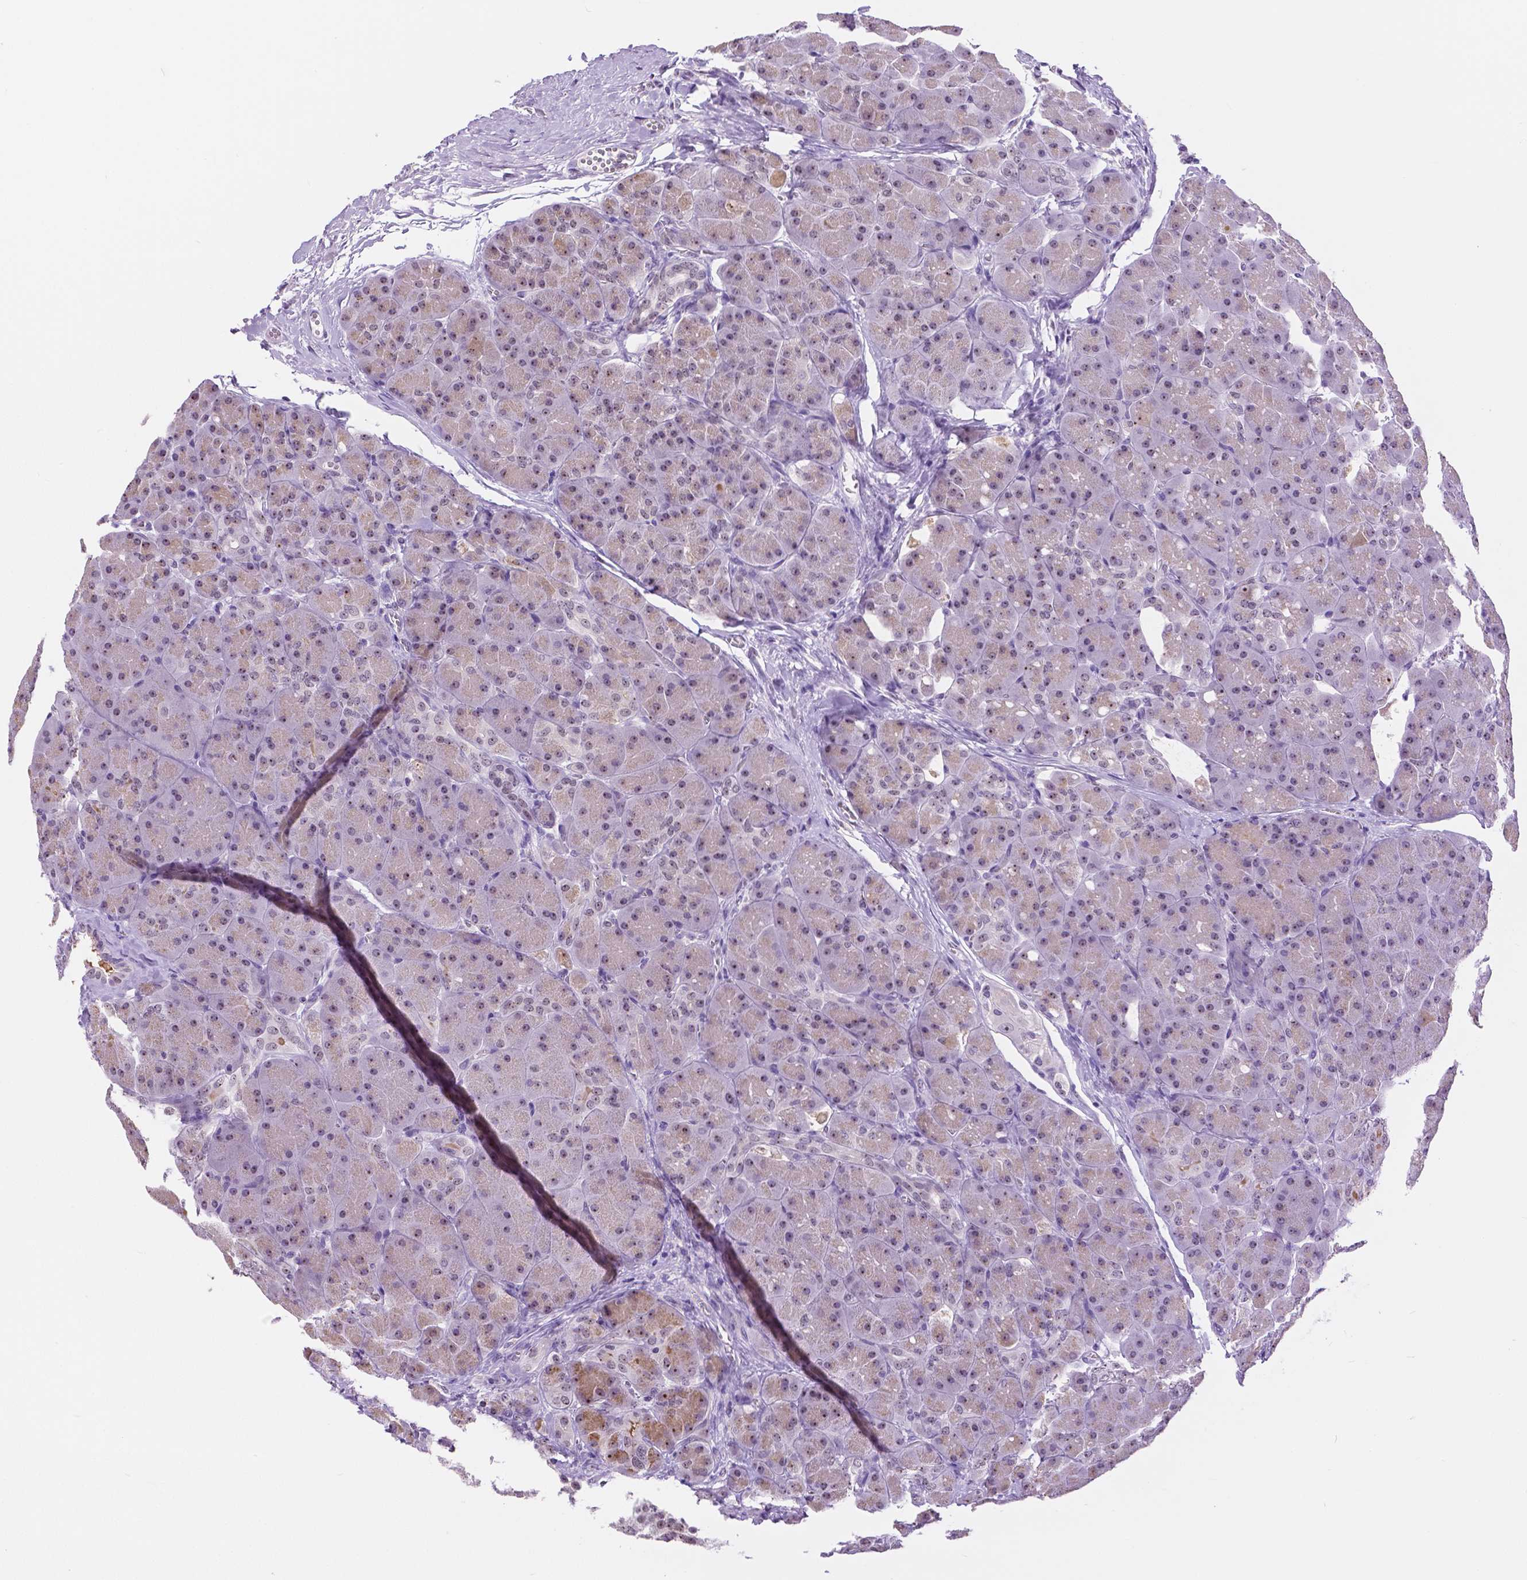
{"staining": {"intensity": "moderate", "quantity": "25%-75%", "location": "nuclear"}, "tissue": "pancreas", "cell_type": "Exocrine glandular cells", "image_type": "normal", "snomed": [{"axis": "morphology", "description": "Normal tissue, NOS"}, {"axis": "topography", "description": "Pancreas"}], "caption": "Human pancreas stained for a protein (brown) shows moderate nuclear positive staining in approximately 25%-75% of exocrine glandular cells.", "gene": "NHP2", "patient": {"sex": "male", "age": 55}}